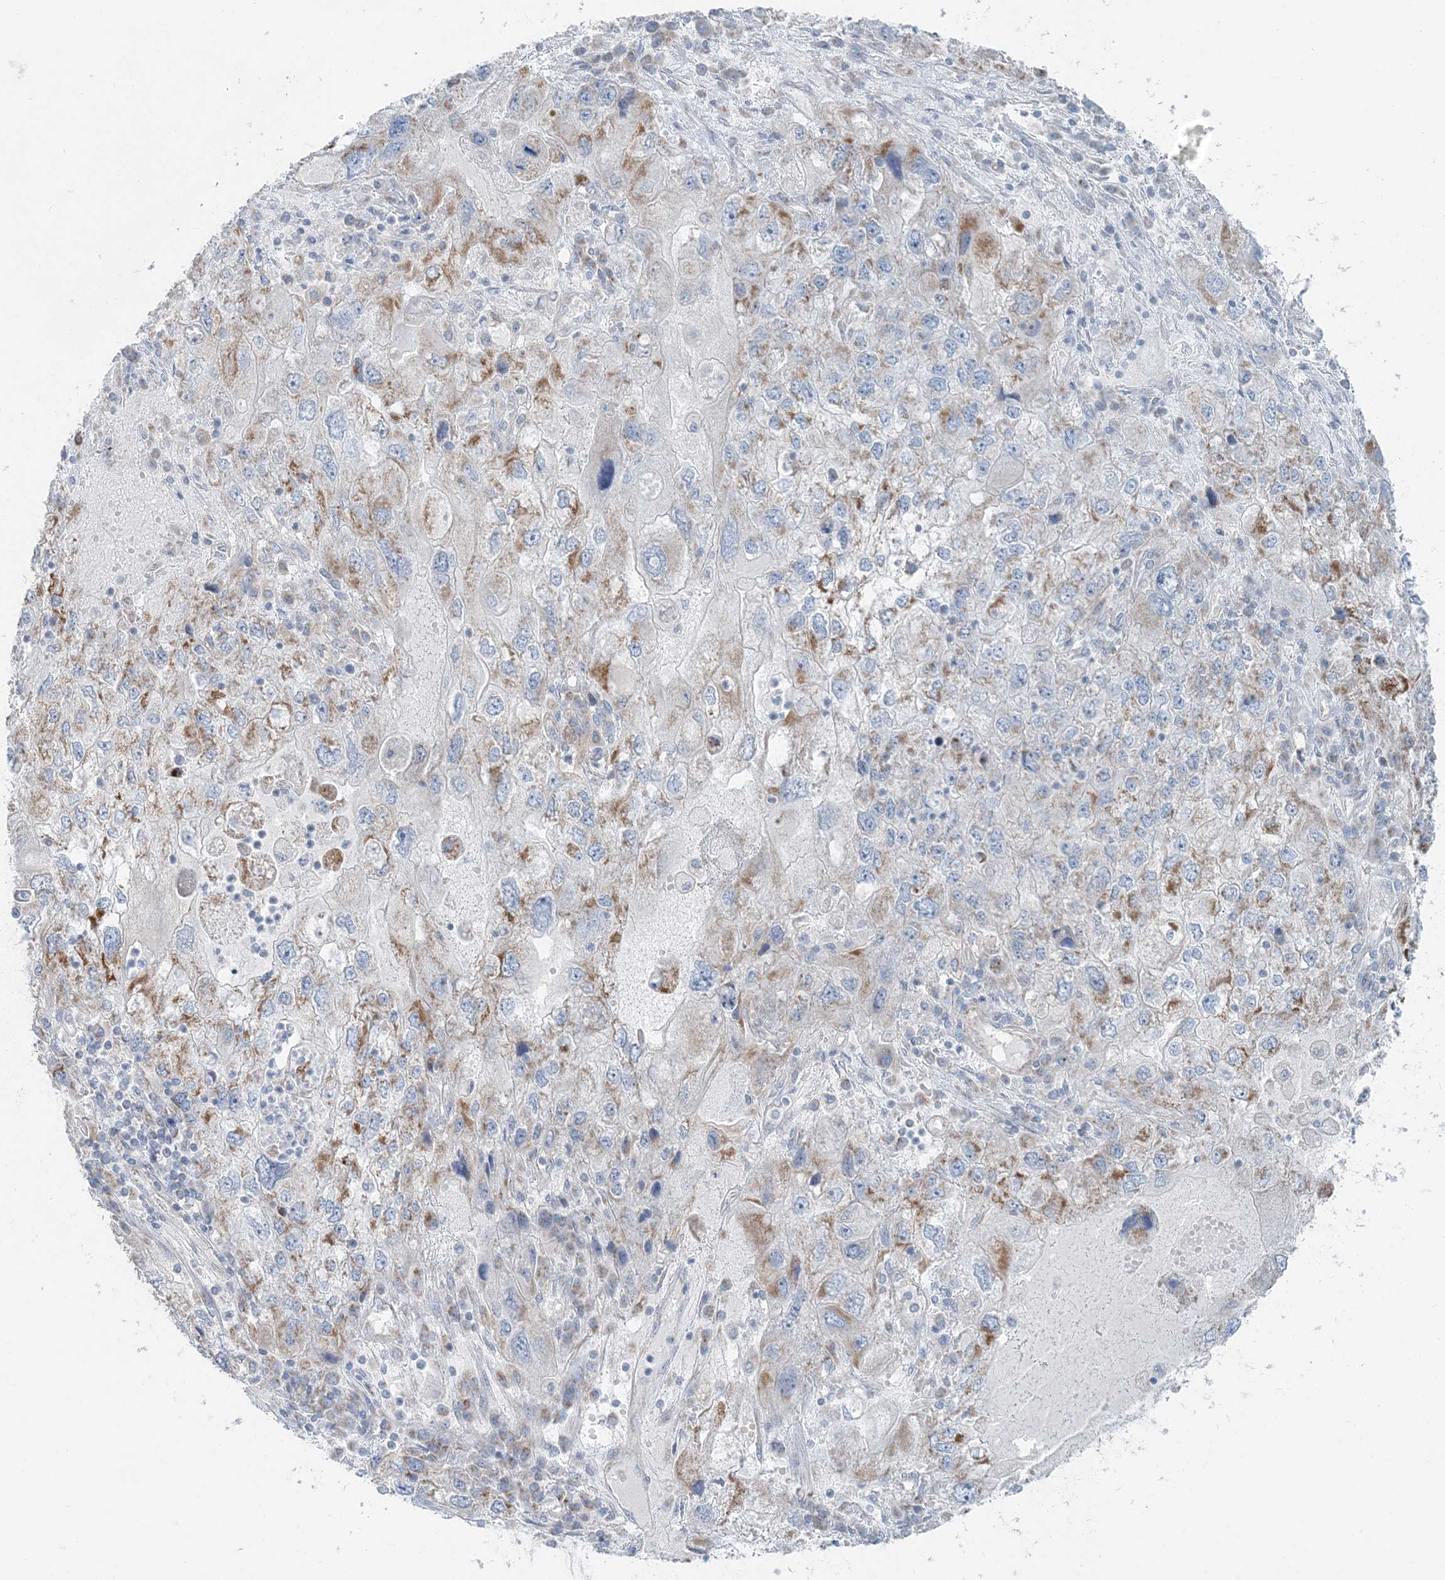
{"staining": {"intensity": "moderate", "quantity": "25%-75%", "location": "cytoplasmic/membranous"}, "tissue": "endometrial cancer", "cell_type": "Tumor cells", "image_type": "cancer", "snomed": [{"axis": "morphology", "description": "Adenocarcinoma, NOS"}, {"axis": "topography", "description": "Endometrium"}], "caption": "Moderate cytoplasmic/membranous staining is appreciated in about 25%-75% of tumor cells in endometrial adenocarcinoma.", "gene": "PCCB", "patient": {"sex": "female", "age": 49}}